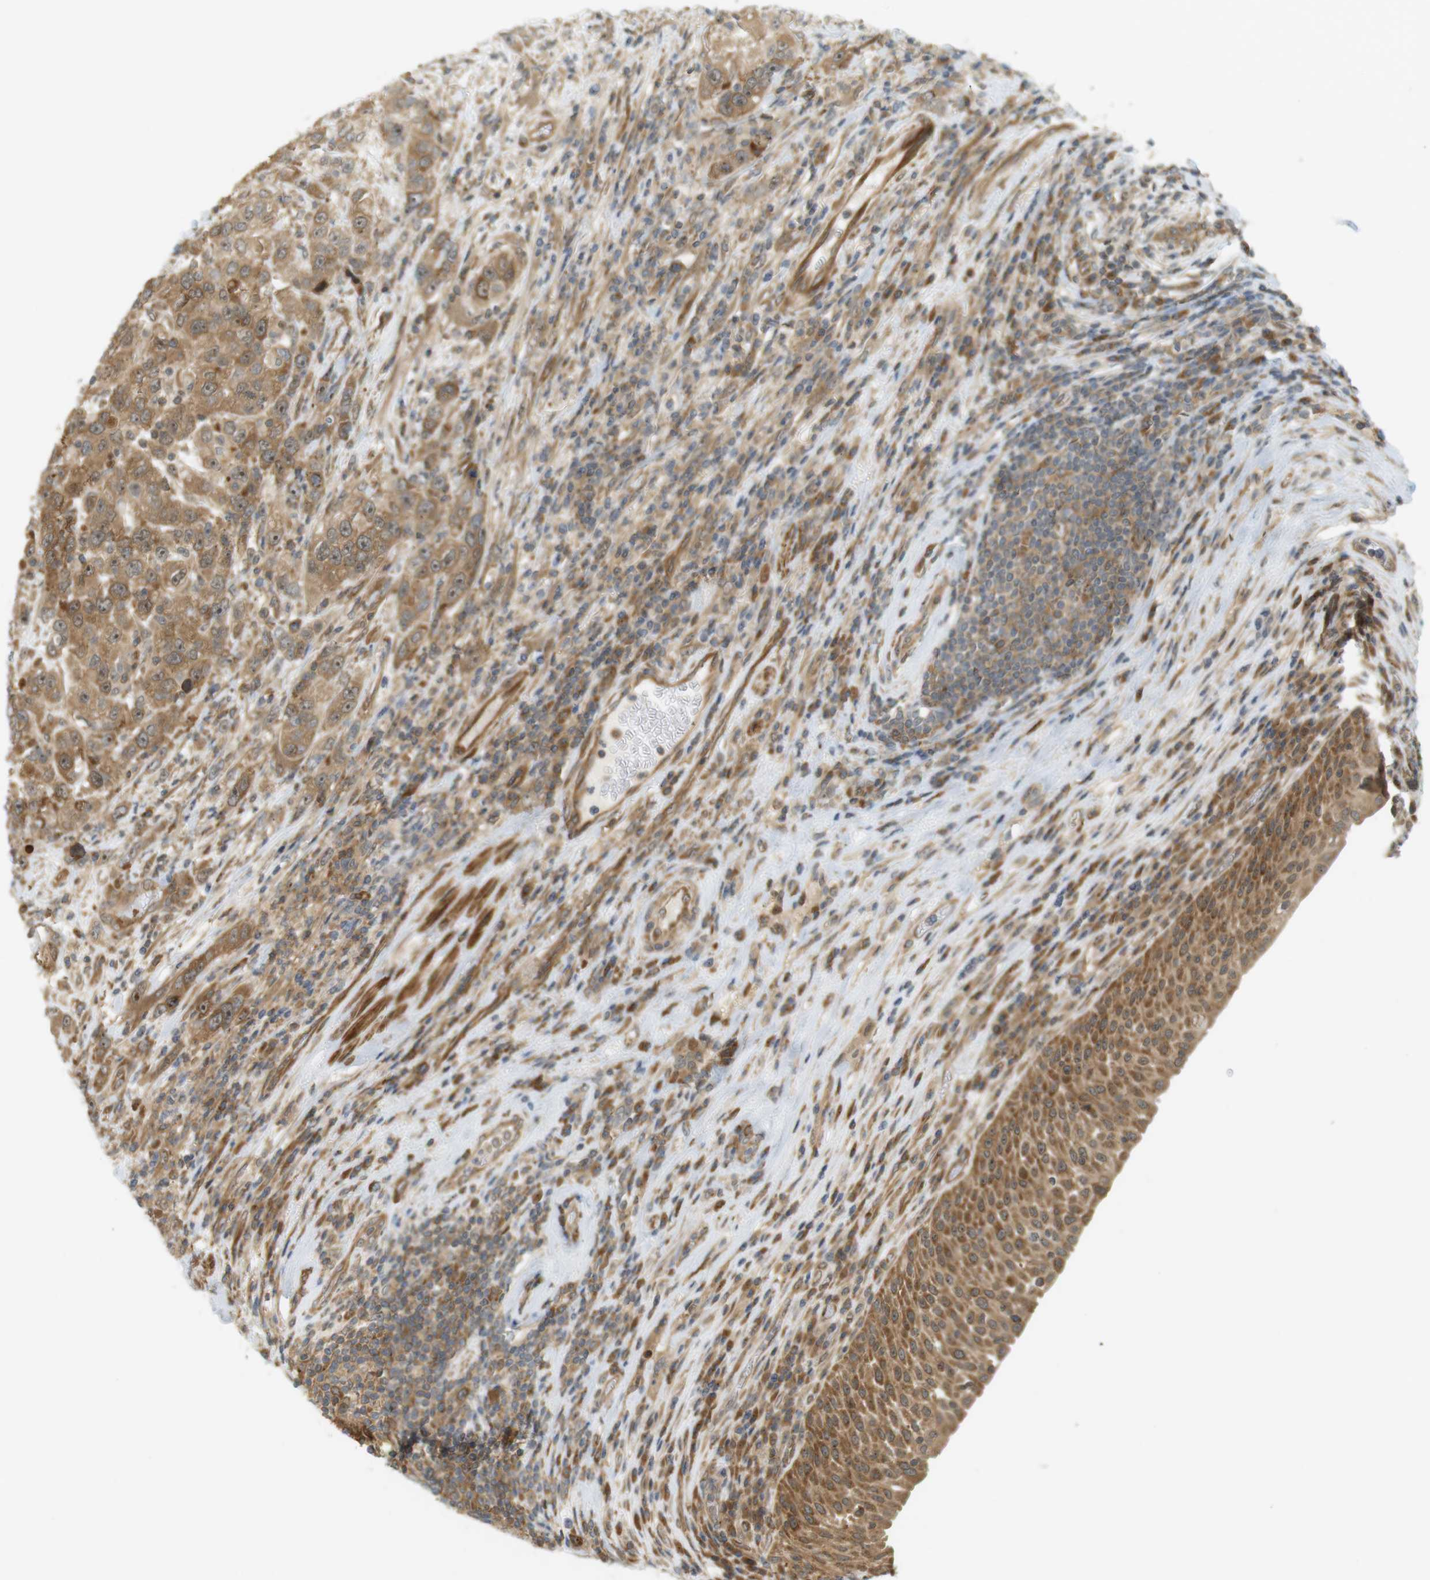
{"staining": {"intensity": "moderate", "quantity": ">75%", "location": "cytoplasmic/membranous,nuclear"}, "tissue": "urothelial cancer", "cell_type": "Tumor cells", "image_type": "cancer", "snomed": [{"axis": "morphology", "description": "Urothelial carcinoma, High grade"}, {"axis": "topography", "description": "Urinary bladder"}], "caption": "Tumor cells display medium levels of moderate cytoplasmic/membranous and nuclear positivity in about >75% of cells in human urothelial carcinoma (high-grade).", "gene": "PA2G4", "patient": {"sex": "female", "age": 80}}